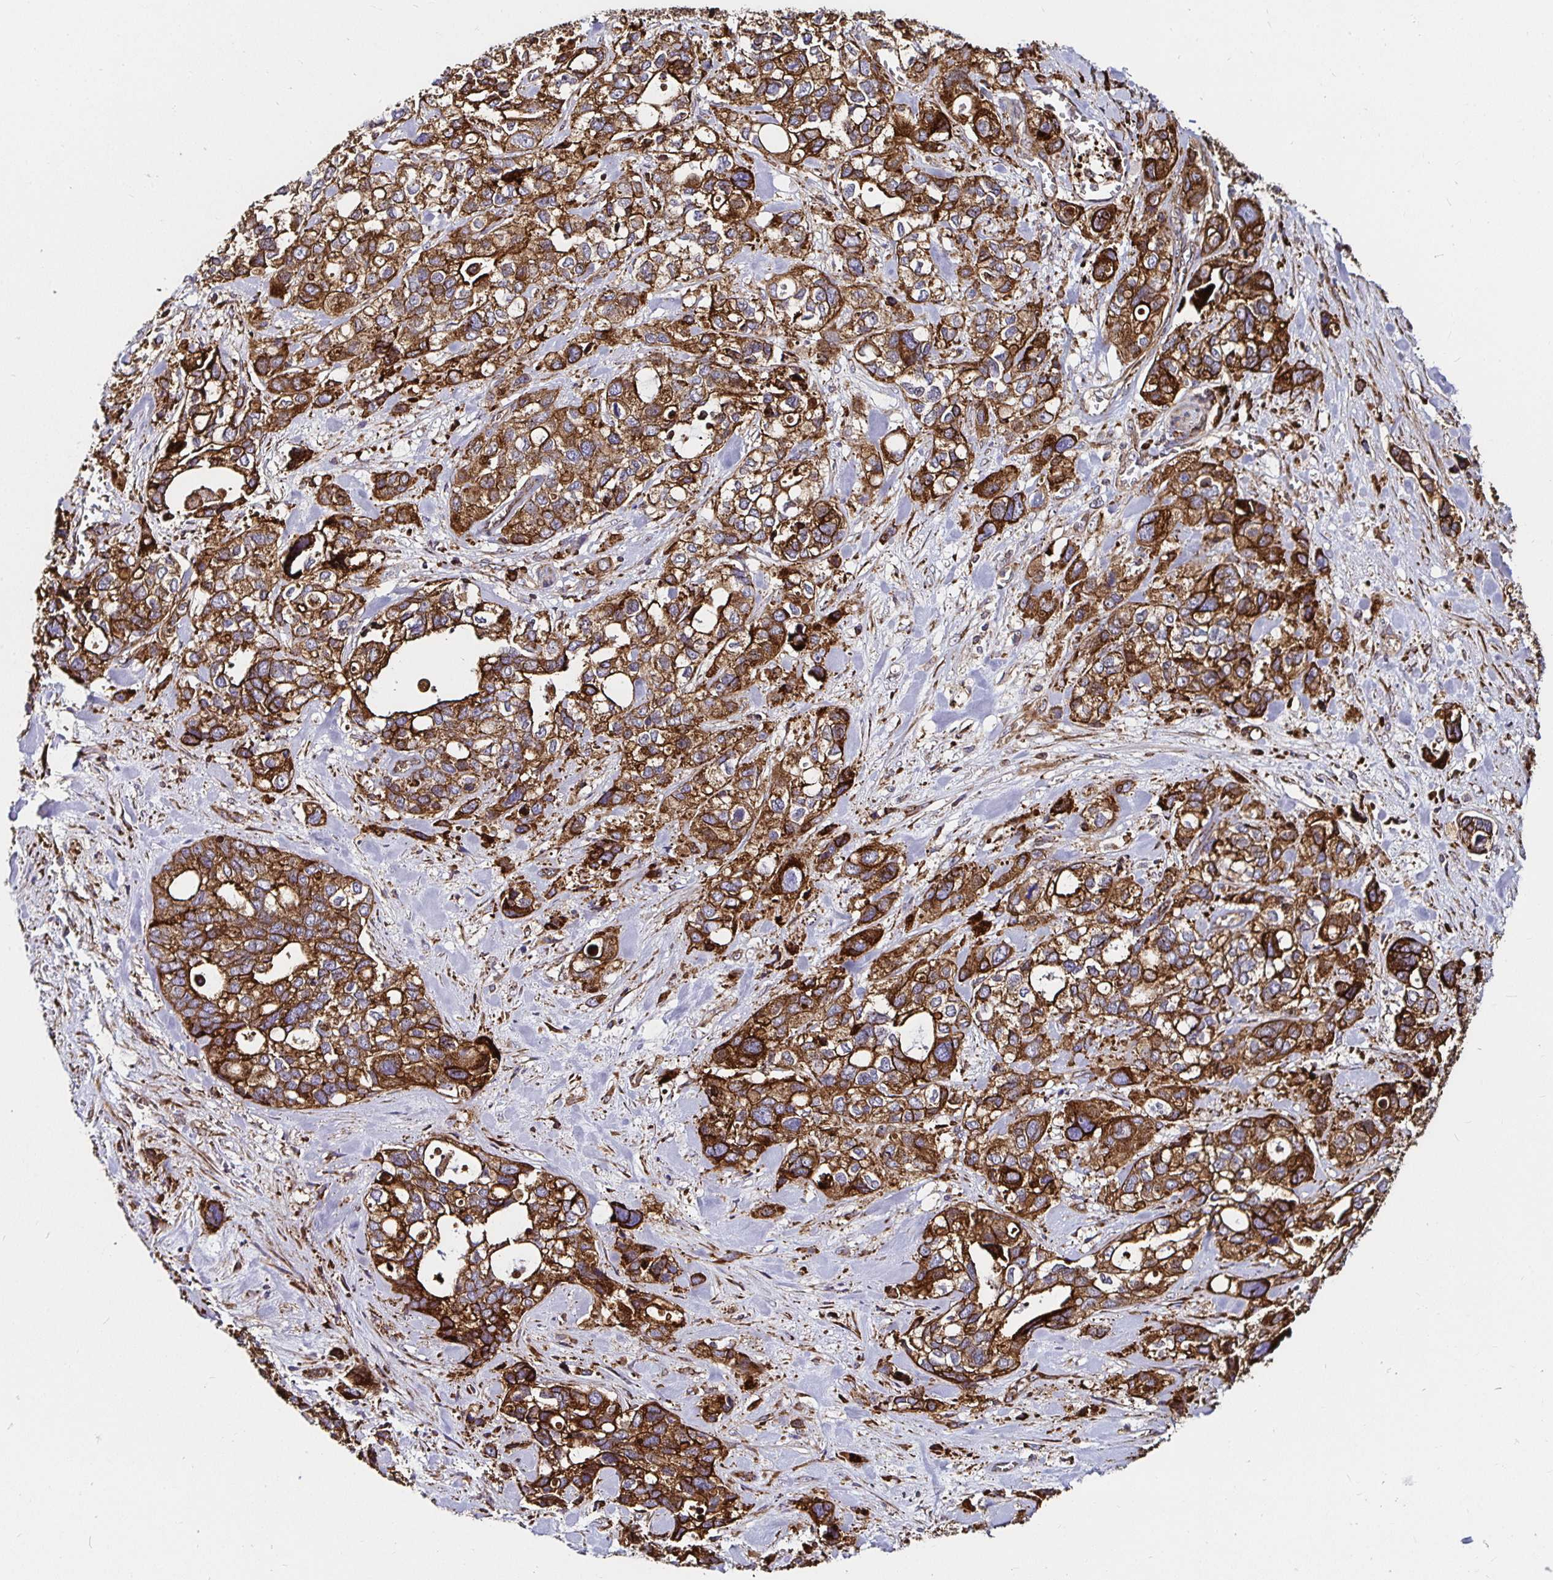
{"staining": {"intensity": "strong", "quantity": ">75%", "location": "cytoplasmic/membranous"}, "tissue": "stomach cancer", "cell_type": "Tumor cells", "image_type": "cancer", "snomed": [{"axis": "morphology", "description": "Adenocarcinoma, NOS"}, {"axis": "topography", "description": "Stomach, upper"}], "caption": "Brown immunohistochemical staining in stomach adenocarcinoma exhibits strong cytoplasmic/membranous staining in approximately >75% of tumor cells. Using DAB (3,3'-diaminobenzidine) (brown) and hematoxylin (blue) stains, captured at high magnification using brightfield microscopy.", "gene": "SMYD3", "patient": {"sex": "female", "age": 81}}